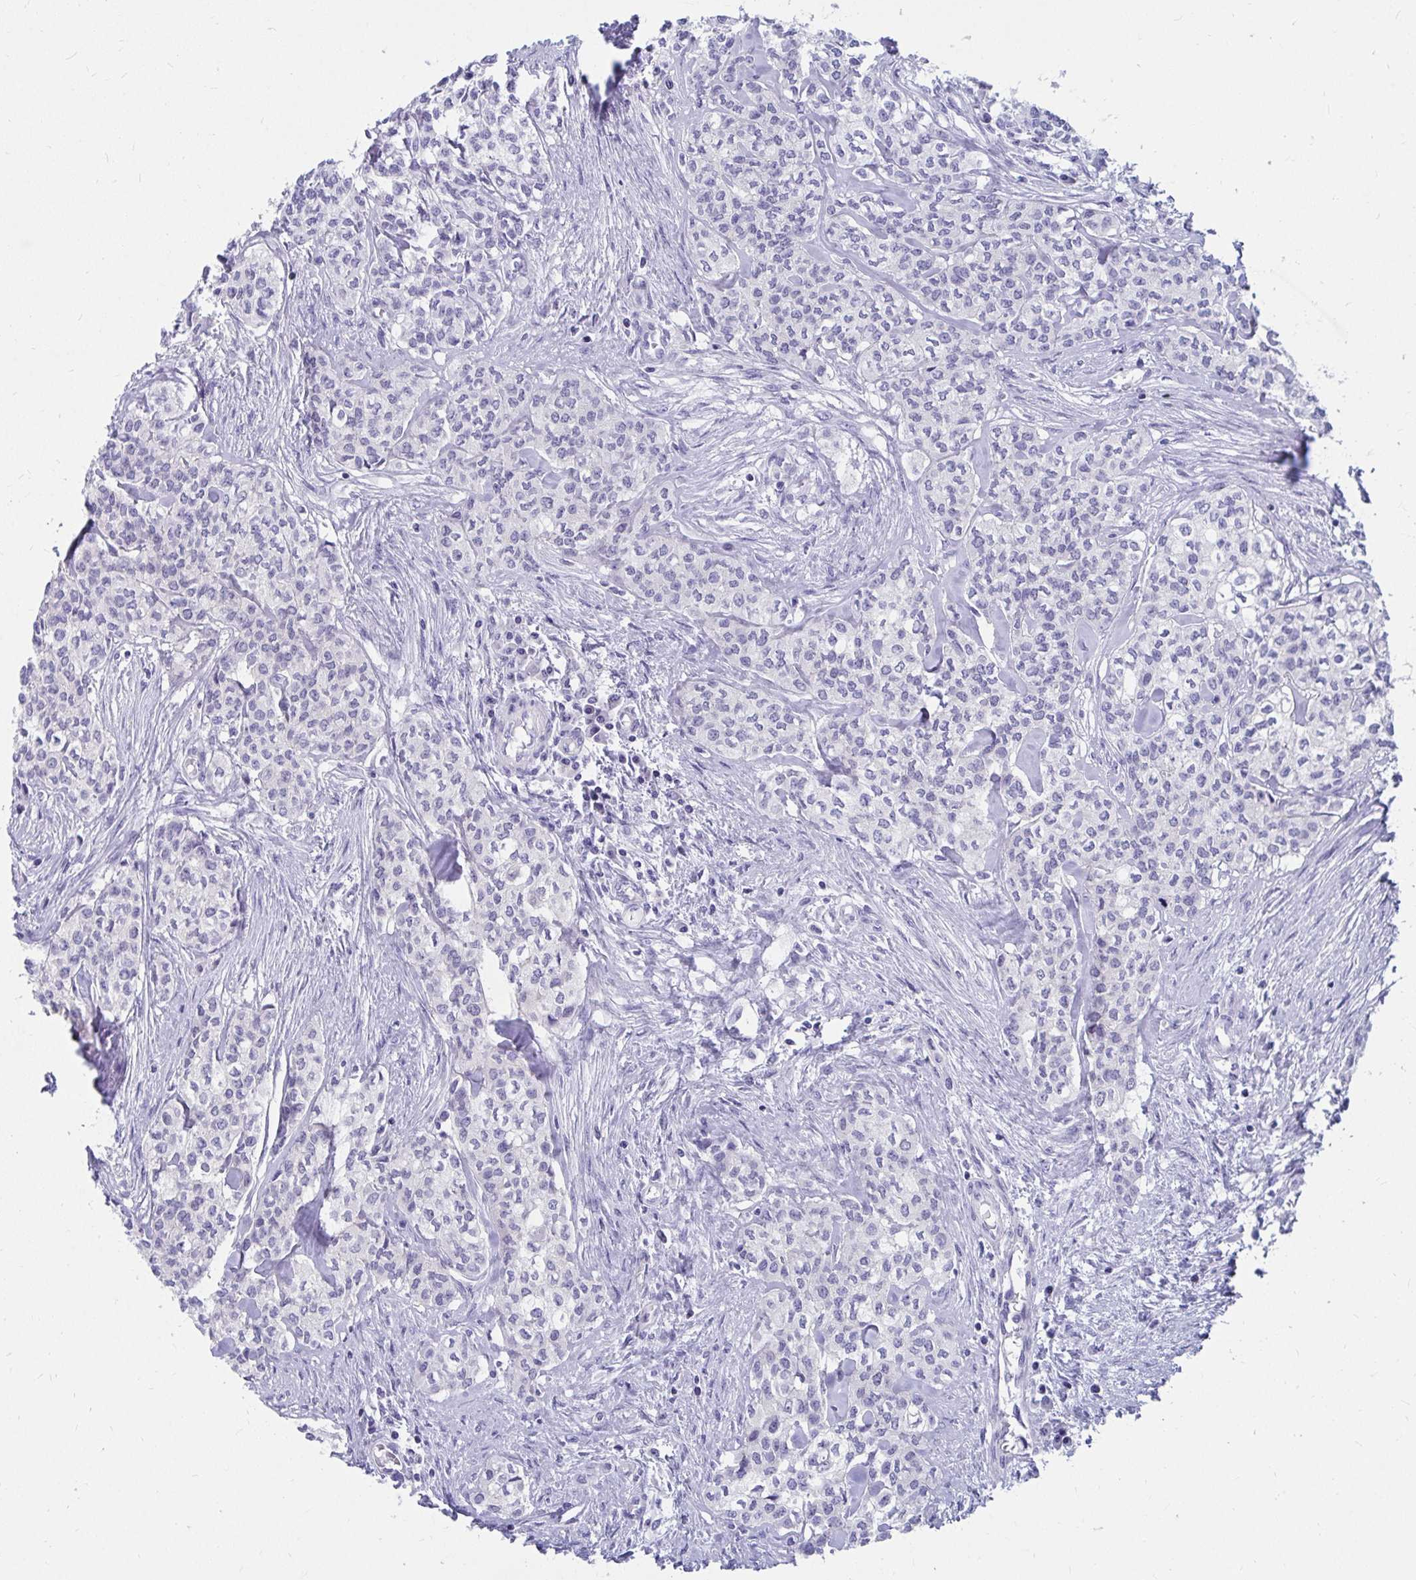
{"staining": {"intensity": "negative", "quantity": "none", "location": "none"}, "tissue": "head and neck cancer", "cell_type": "Tumor cells", "image_type": "cancer", "snomed": [{"axis": "morphology", "description": "Adenocarcinoma, NOS"}, {"axis": "topography", "description": "Head-Neck"}], "caption": "Tumor cells show no significant protein expression in head and neck adenocarcinoma.", "gene": "C19orf81", "patient": {"sex": "male", "age": 81}}